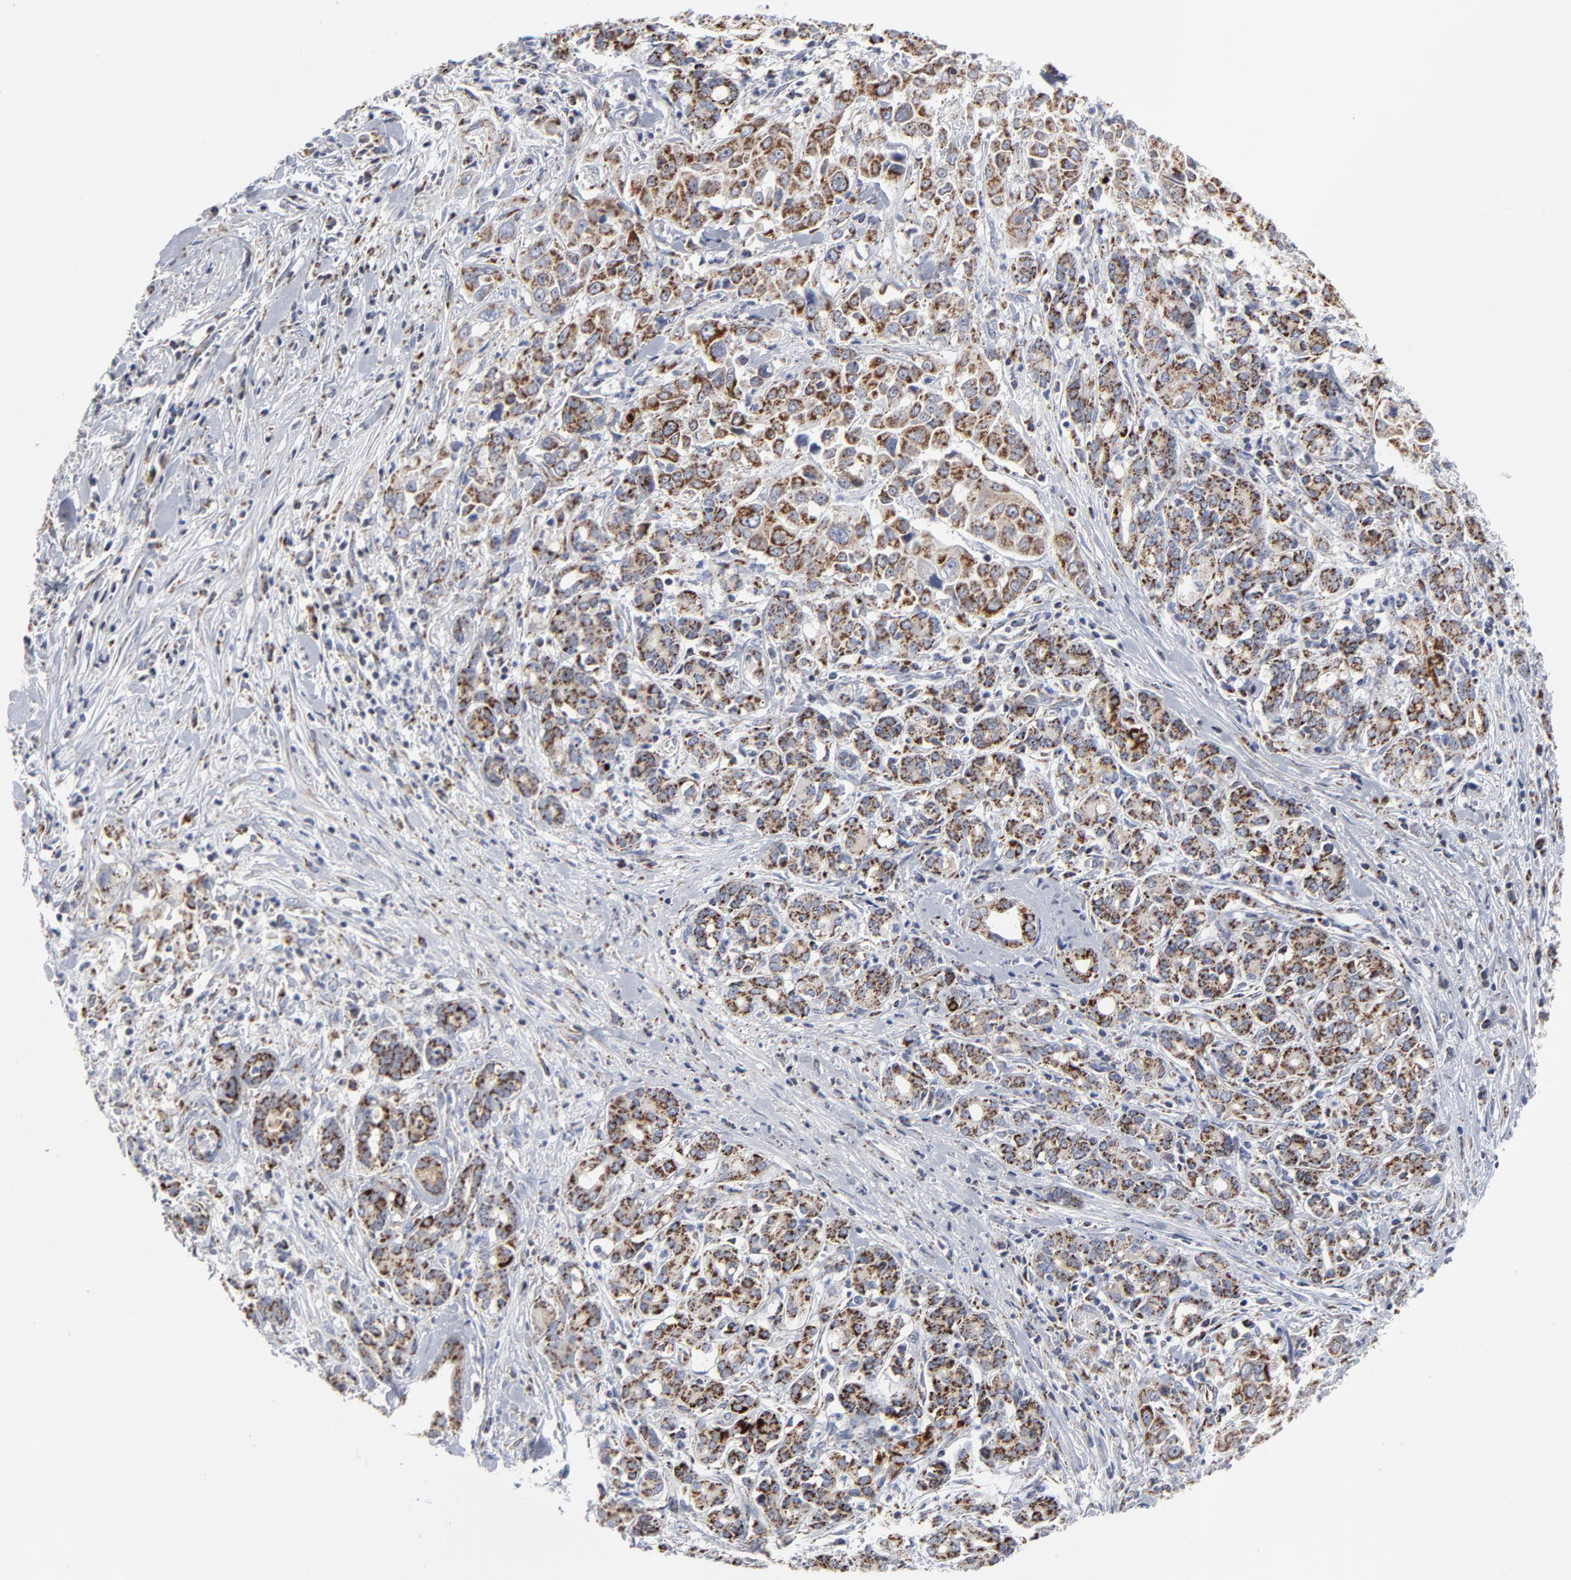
{"staining": {"intensity": "moderate", "quantity": ">75%", "location": "cytoplasmic/membranous"}, "tissue": "pancreatic cancer", "cell_type": "Tumor cells", "image_type": "cancer", "snomed": [{"axis": "morphology", "description": "Adenocarcinoma, NOS"}, {"axis": "topography", "description": "Pancreas"}], "caption": "There is medium levels of moderate cytoplasmic/membranous positivity in tumor cells of adenocarcinoma (pancreatic), as demonstrated by immunohistochemical staining (brown color).", "gene": "TXNRD2", "patient": {"sex": "female", "age": 52}}